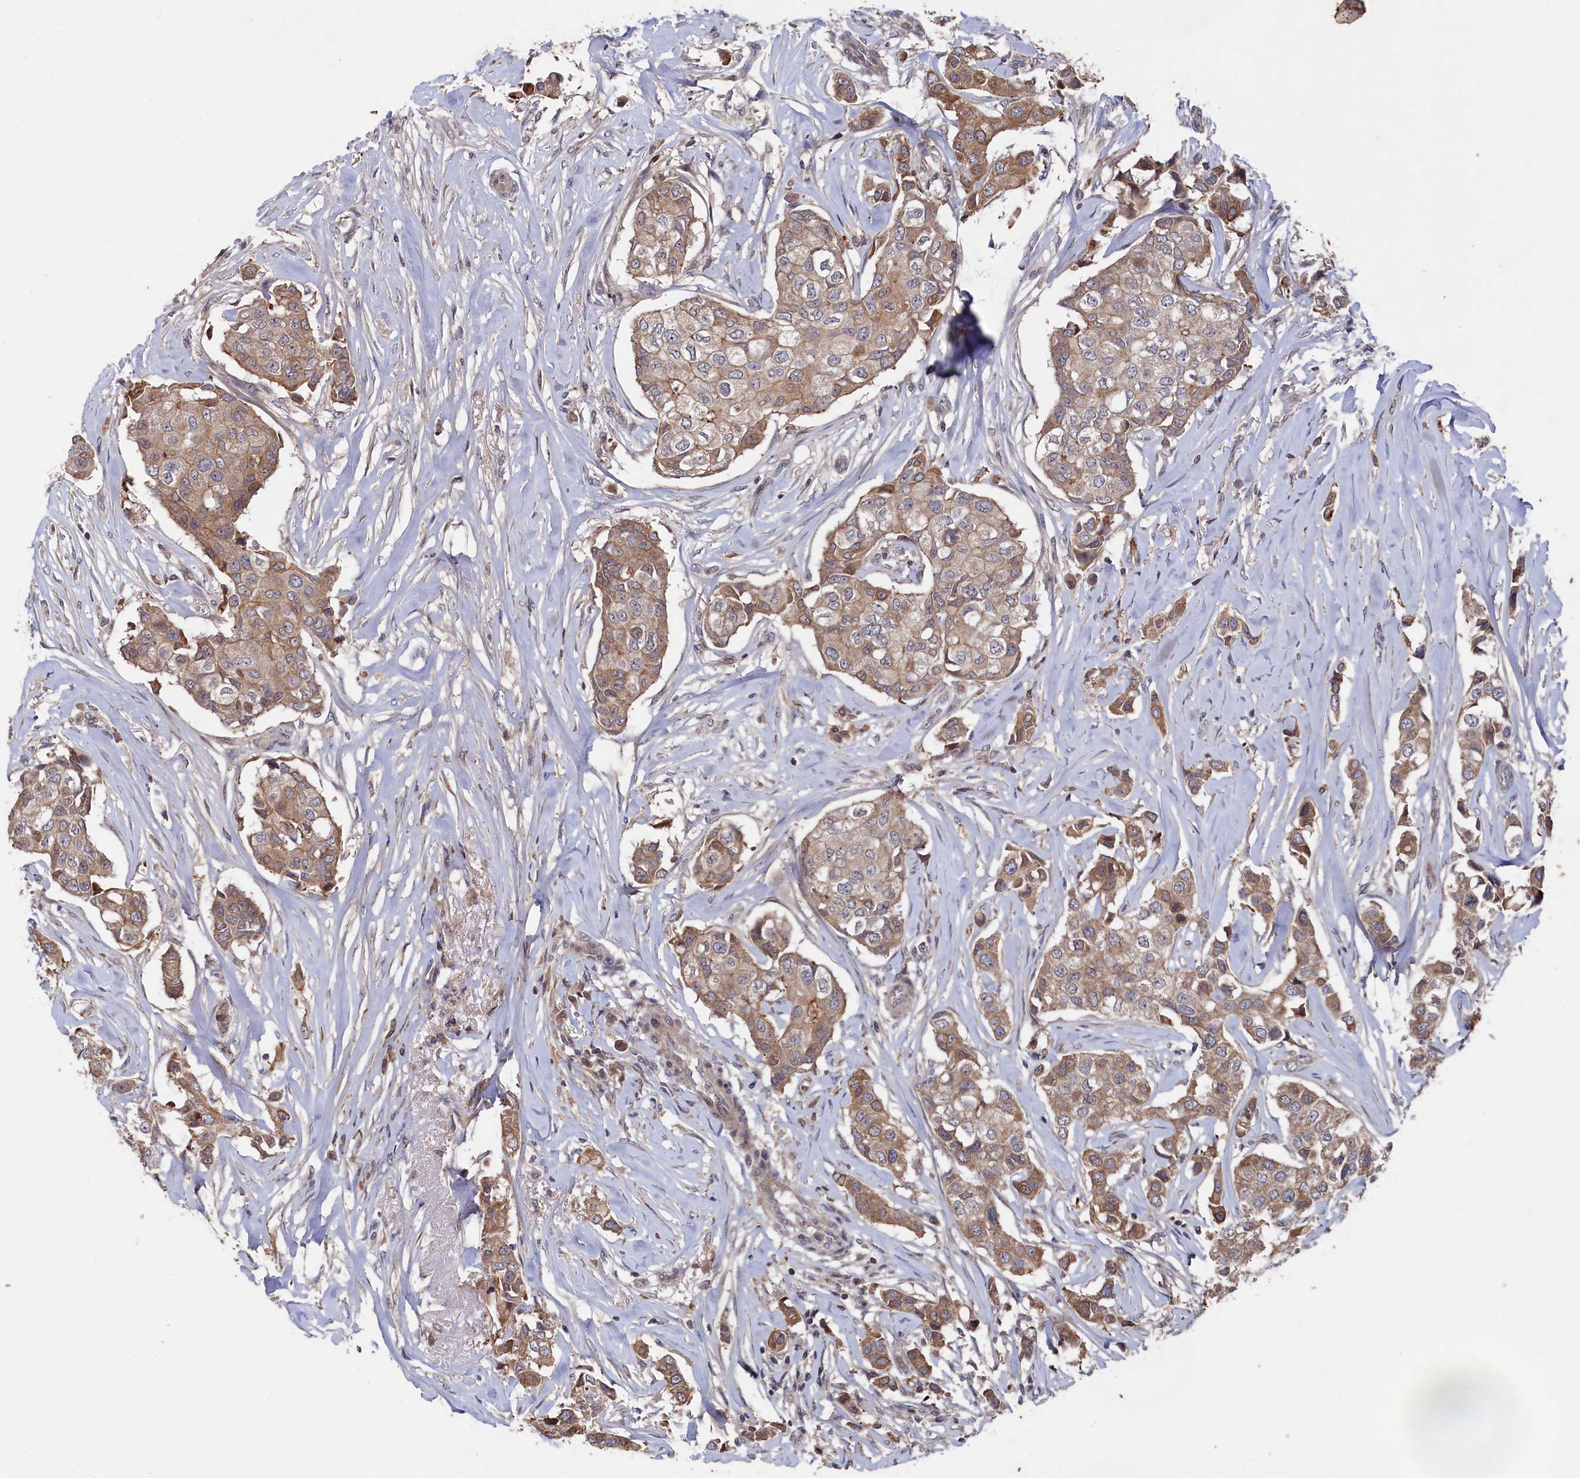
{"staining": {"intensity": "moderate", "quantity": ">75%", "location": "cytoplasmic/membranous"}, "tissue": "breast cancer", "cell_type": "Tumor cells", "image_type": "cancer", "snomed": [{"axis": "morphology", "description": "Duct carcinoma"}, {"axis": "topography", "description": "Breast"}], "caption": "Approximately >75% of tumor cells in human infiltrating ductal carcinoma (breast) demonstrate moderate cytoplasmic/membranous protein positivity as visualized by brown immunohistochemical staining.", "gene": "TMC5", "patient": {"sex": "female", "age": 80}}